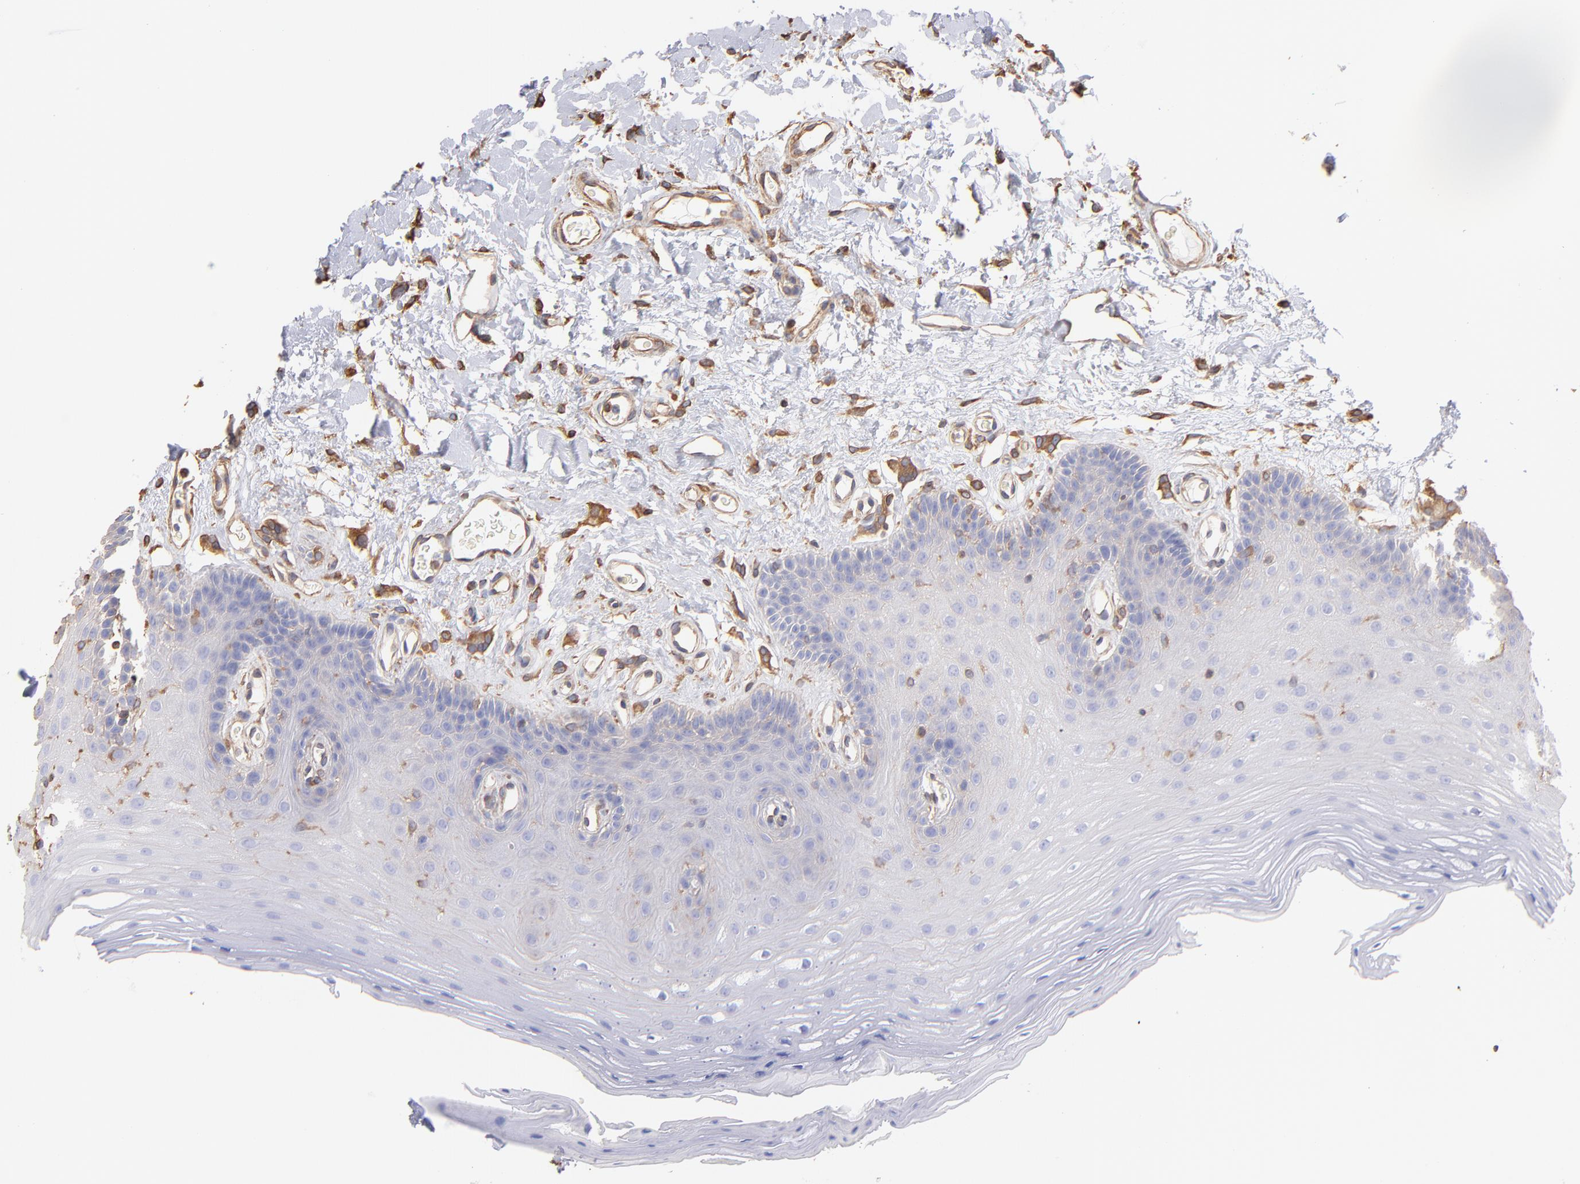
{"staining": {"intensity": "weak", "quantity": "<25%", "location": "cytoplasmic/membranous"}, "tissue": "oral mucosa", "cell_type": "Squamous epithelial cells", "image_type": "normal", "snomed": [{"axis": "morphology", "description": "Normal tissue, NOS"}, {"axis": "morphology", "description": "Squamous cell carcinoma, NOS"}, {"axis": "topography", "description": "Skeletal muscle"}, {"axis": "topography", "description": "Oral tissue"}, {"axis": "topography", "description": "Head-Neck"}], "caption": "This is an immunohistochemistry image of unremarkable oral mucosa. There is no positivity in squamous epithelial cells.", "gene": "PLEC", "patient": {"sex": "male", "age": 71}}